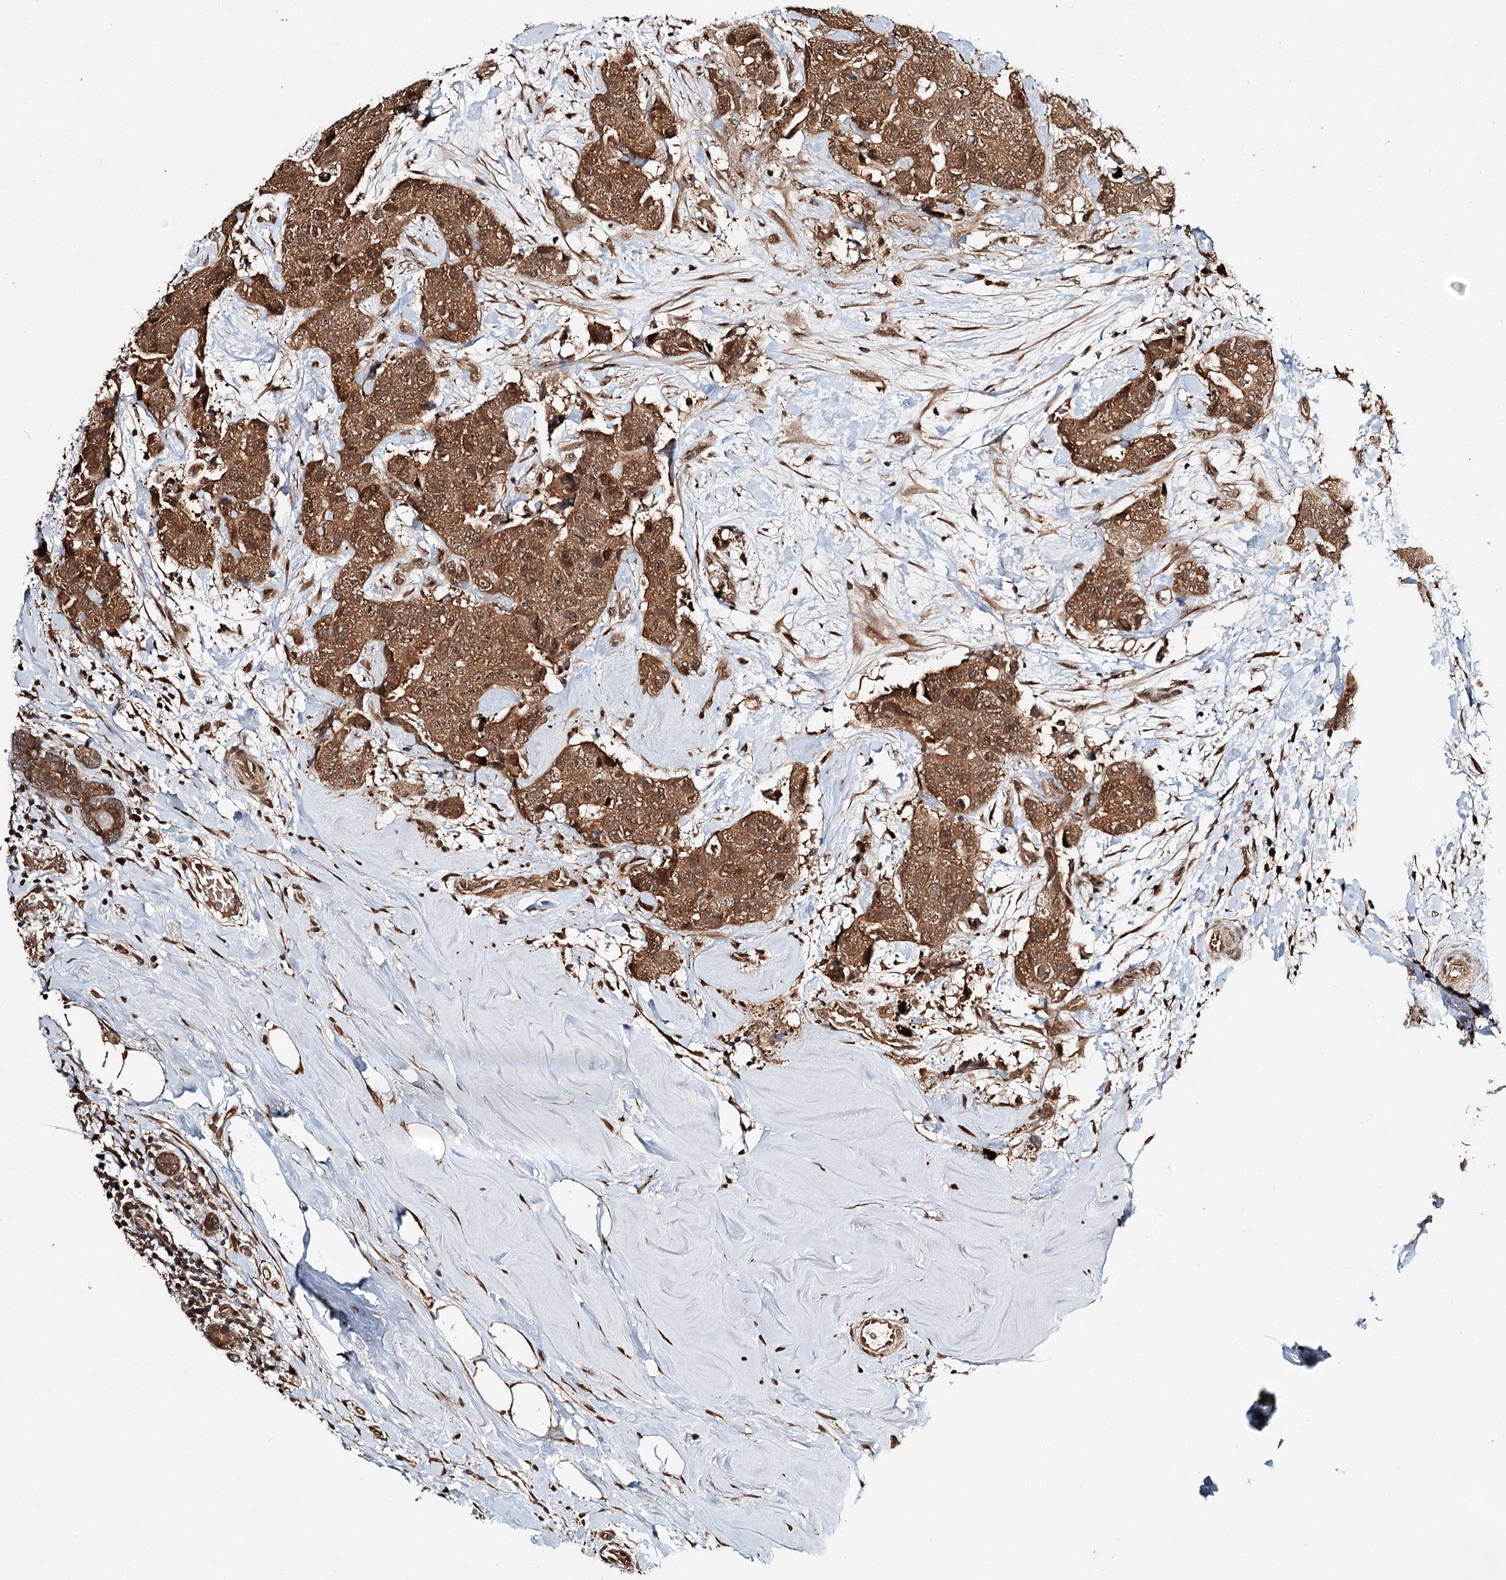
{"staining": {"intensity": "strong", "quantity": ">75%", "location": "cytoplasmic/membranous,nuclear"}, "tissue": "breast cancer", "cell_type": "Tumor cells", "image_type": "cancer", "snomed": [{"axis": "morphology", "description": "Duct carcinoma"}, {"axis": "topography", "description": "Breast"}], "caption": "Immunohistochemical staining of human breast cancer (infiltrating ductal carcinoma) reveals high levels of strong cytoplasmic/membranous and nuclear staining in about >75% of tumor cells.", "gene": "N6AMT1", "patient": {"sex": "female", "age": 62}}